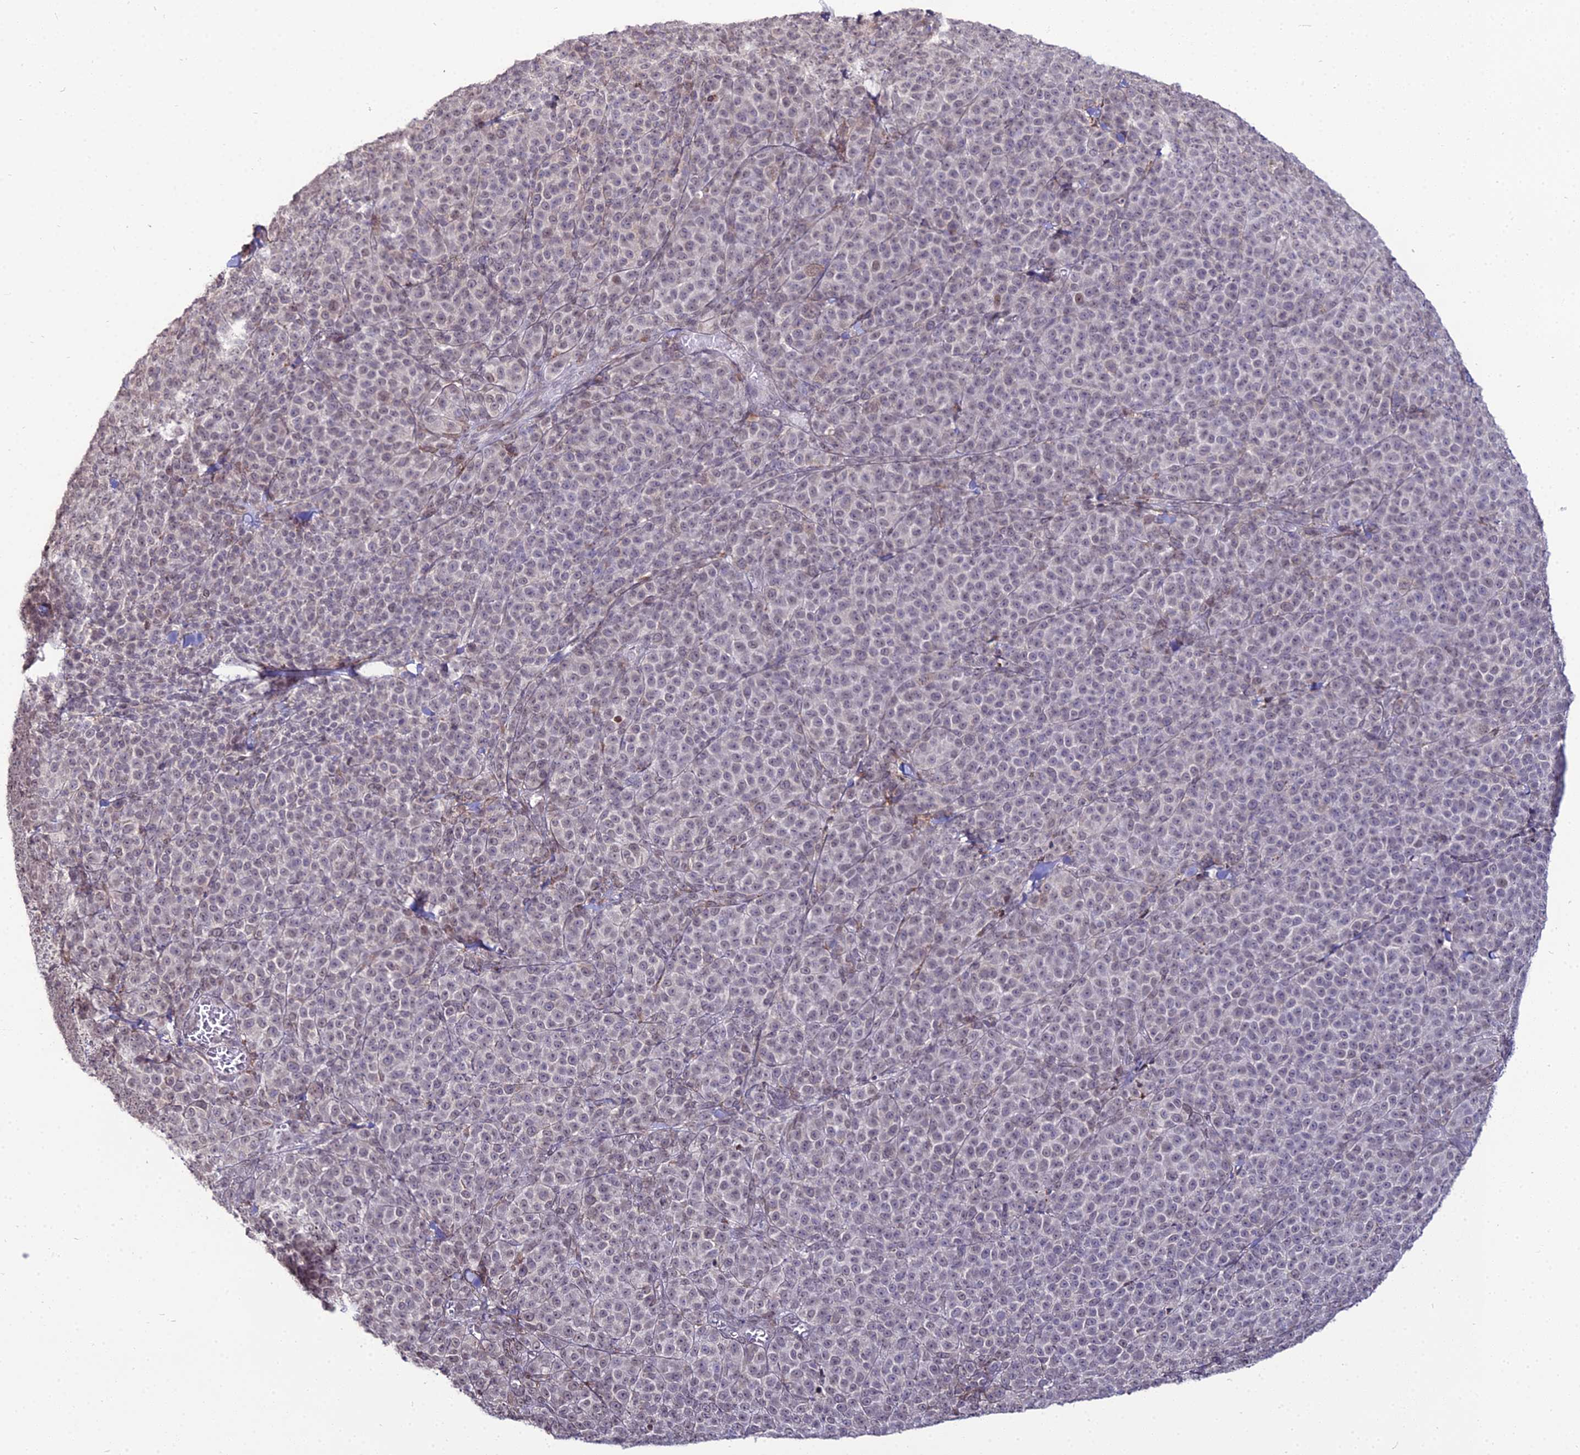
{"staining": {"intensity": "negative", "quantity": "none", "location": "none"}, "tissue": "melanoma", "cell_type": "Tumor cells", "image_type": "cancer", "snomed": [{"axis": "morphology", "description": "Normal tissue, NOS"}, {"axis": "morphology", "description": "Malignant melanoma, NOS"}, {"axis": "topography", "description": "Skin"}], "caption": "This image is of malignant melanoma stained with immunohistochemistry to label a protein in brown with the nuclei are counter-stained blue. There is no staining in tumor cells. (IHC, brightfield microscopy, high magnification).", "gene": "TROAP", "patient": {"sex": "female", "age": 34}}